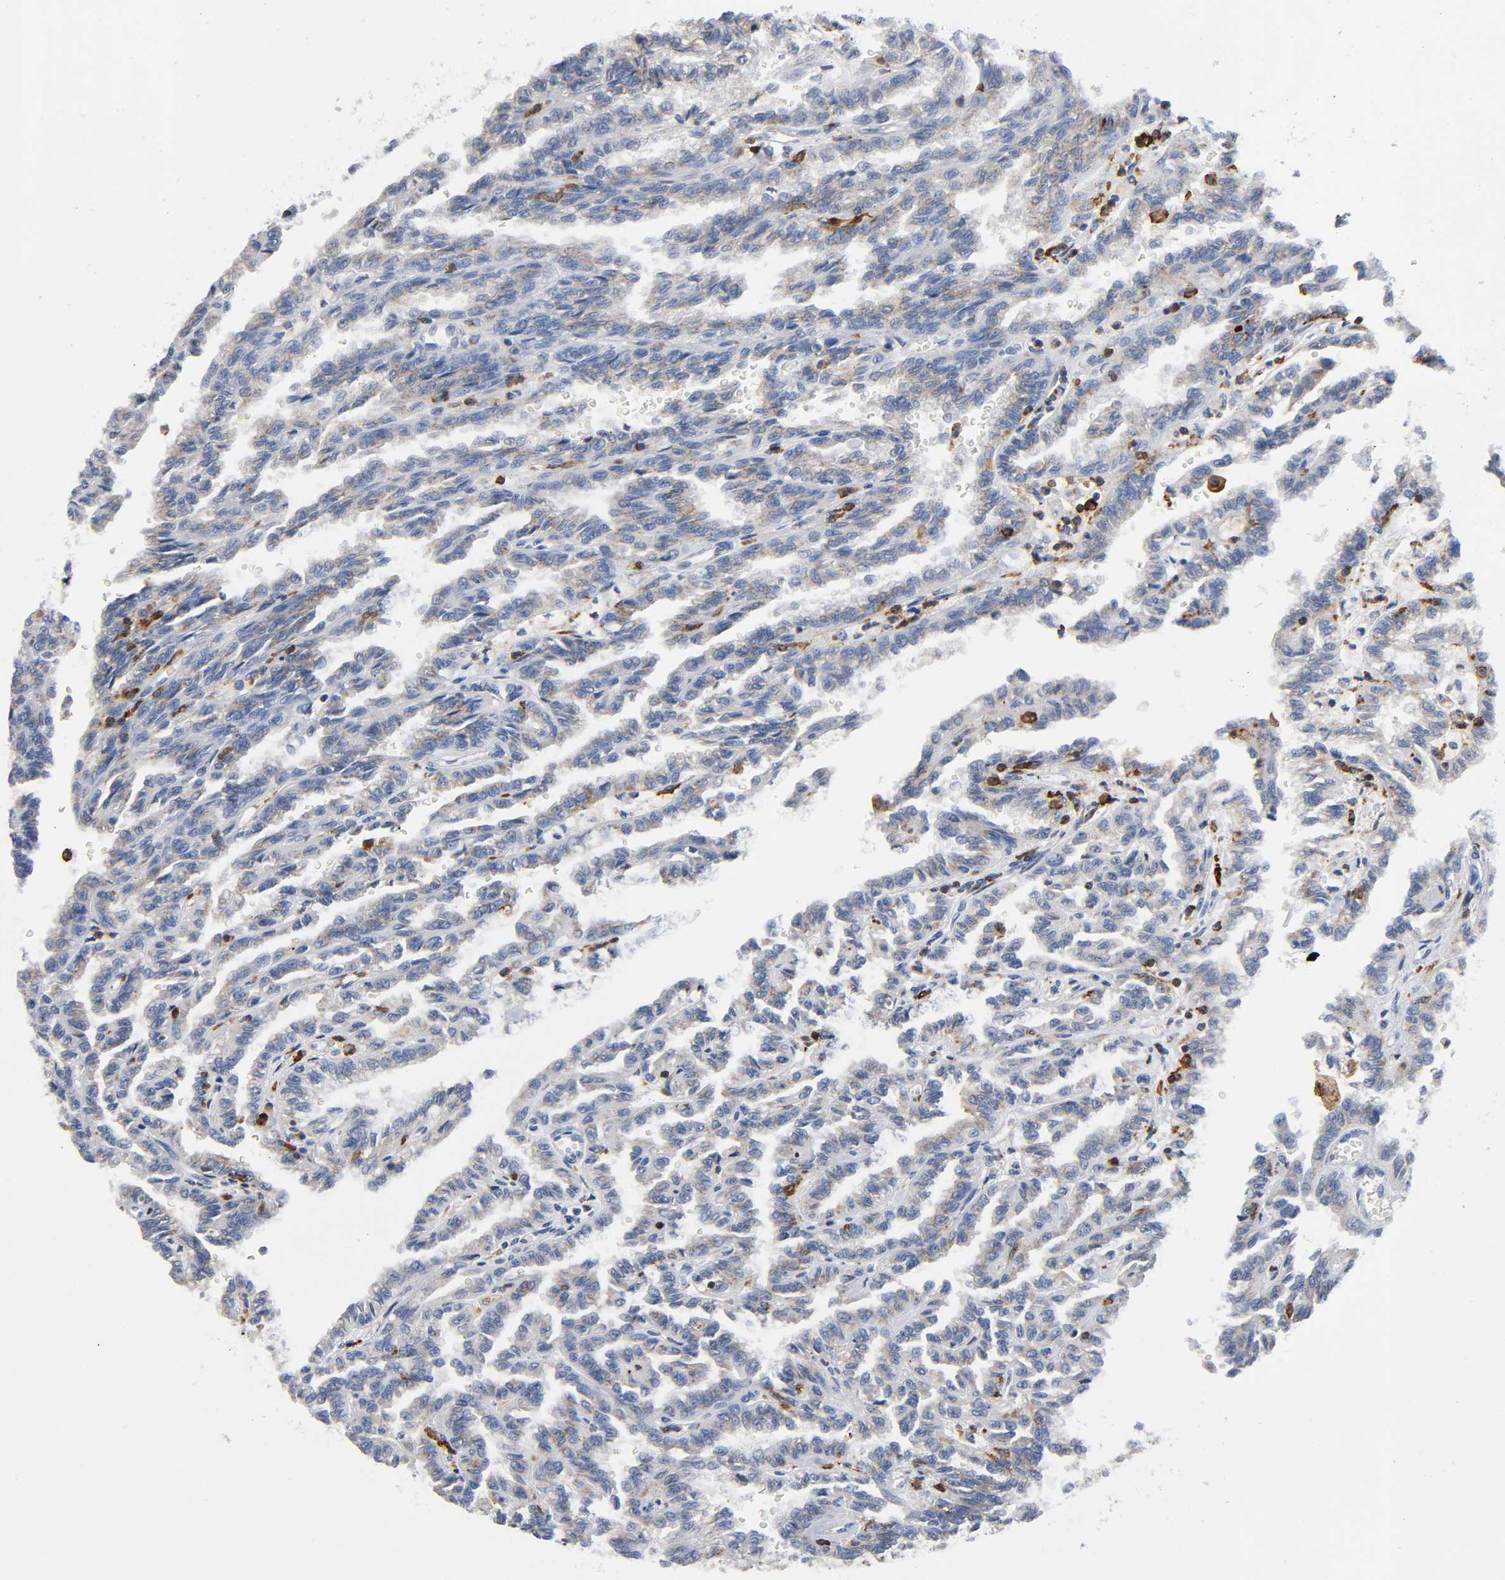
{"staining": {"intensity": "weak", "quantity": "25%-75%", "location": "cytoplasmic/membranous"}, "tissue": "renal cancer", "cell_type": "Tumor cells", "image_type": "cancer", "snomed": [{"axis": "morphology", "description": "Inflammation, NOS"}, {"axis": "morphology", "description": "Adenocarcinoma, NOS"}, {"axis": "topography", "description": "Kidney"}], "caption": "Immunohistochemical staining of adenocarcinoma (renal) exhibits low levels of weak cytoplasmic/membranous expression in about 25%-75% of tumor cells.", "gene": "CAPN10", "patient": {"sex": "male", "age": 68}}